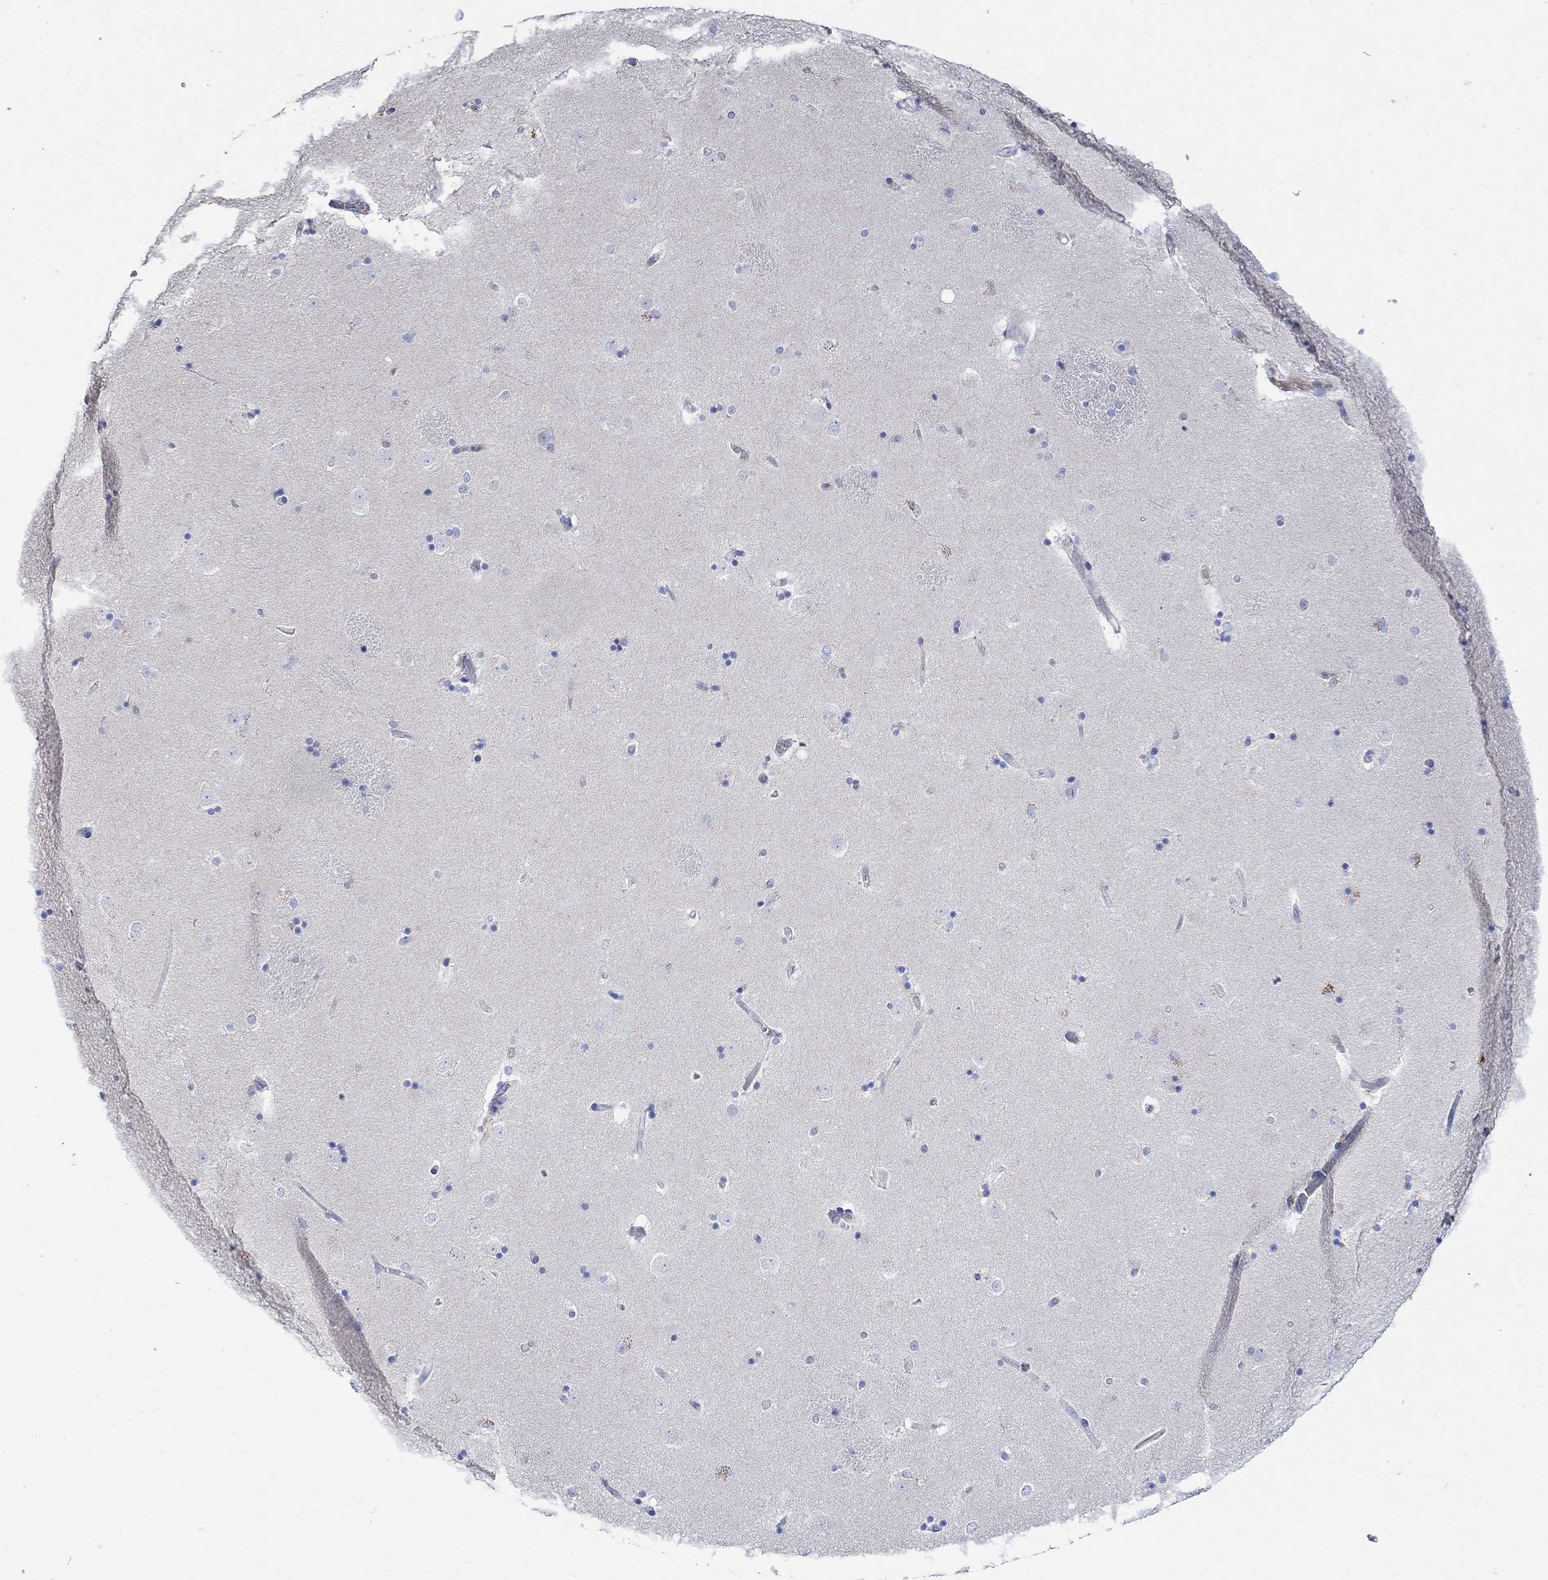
{"staining": {"intensity": "negative", "quantity": "none", "location": "none"}, "tissue": "caudate", "cell_type": "Glial cells", "image_type": "normal", "snomed": [{"axis": "morphology", "description": "Normal tissue, NOS"}, {"axis": "topography", "description": "Lateral ventricle wall"}], "caption": "Histopathology image shows no protein staining in glial cells of normal caudate.", "gene": "GCM1", "patient": {"sex": "male", "age": 51}}